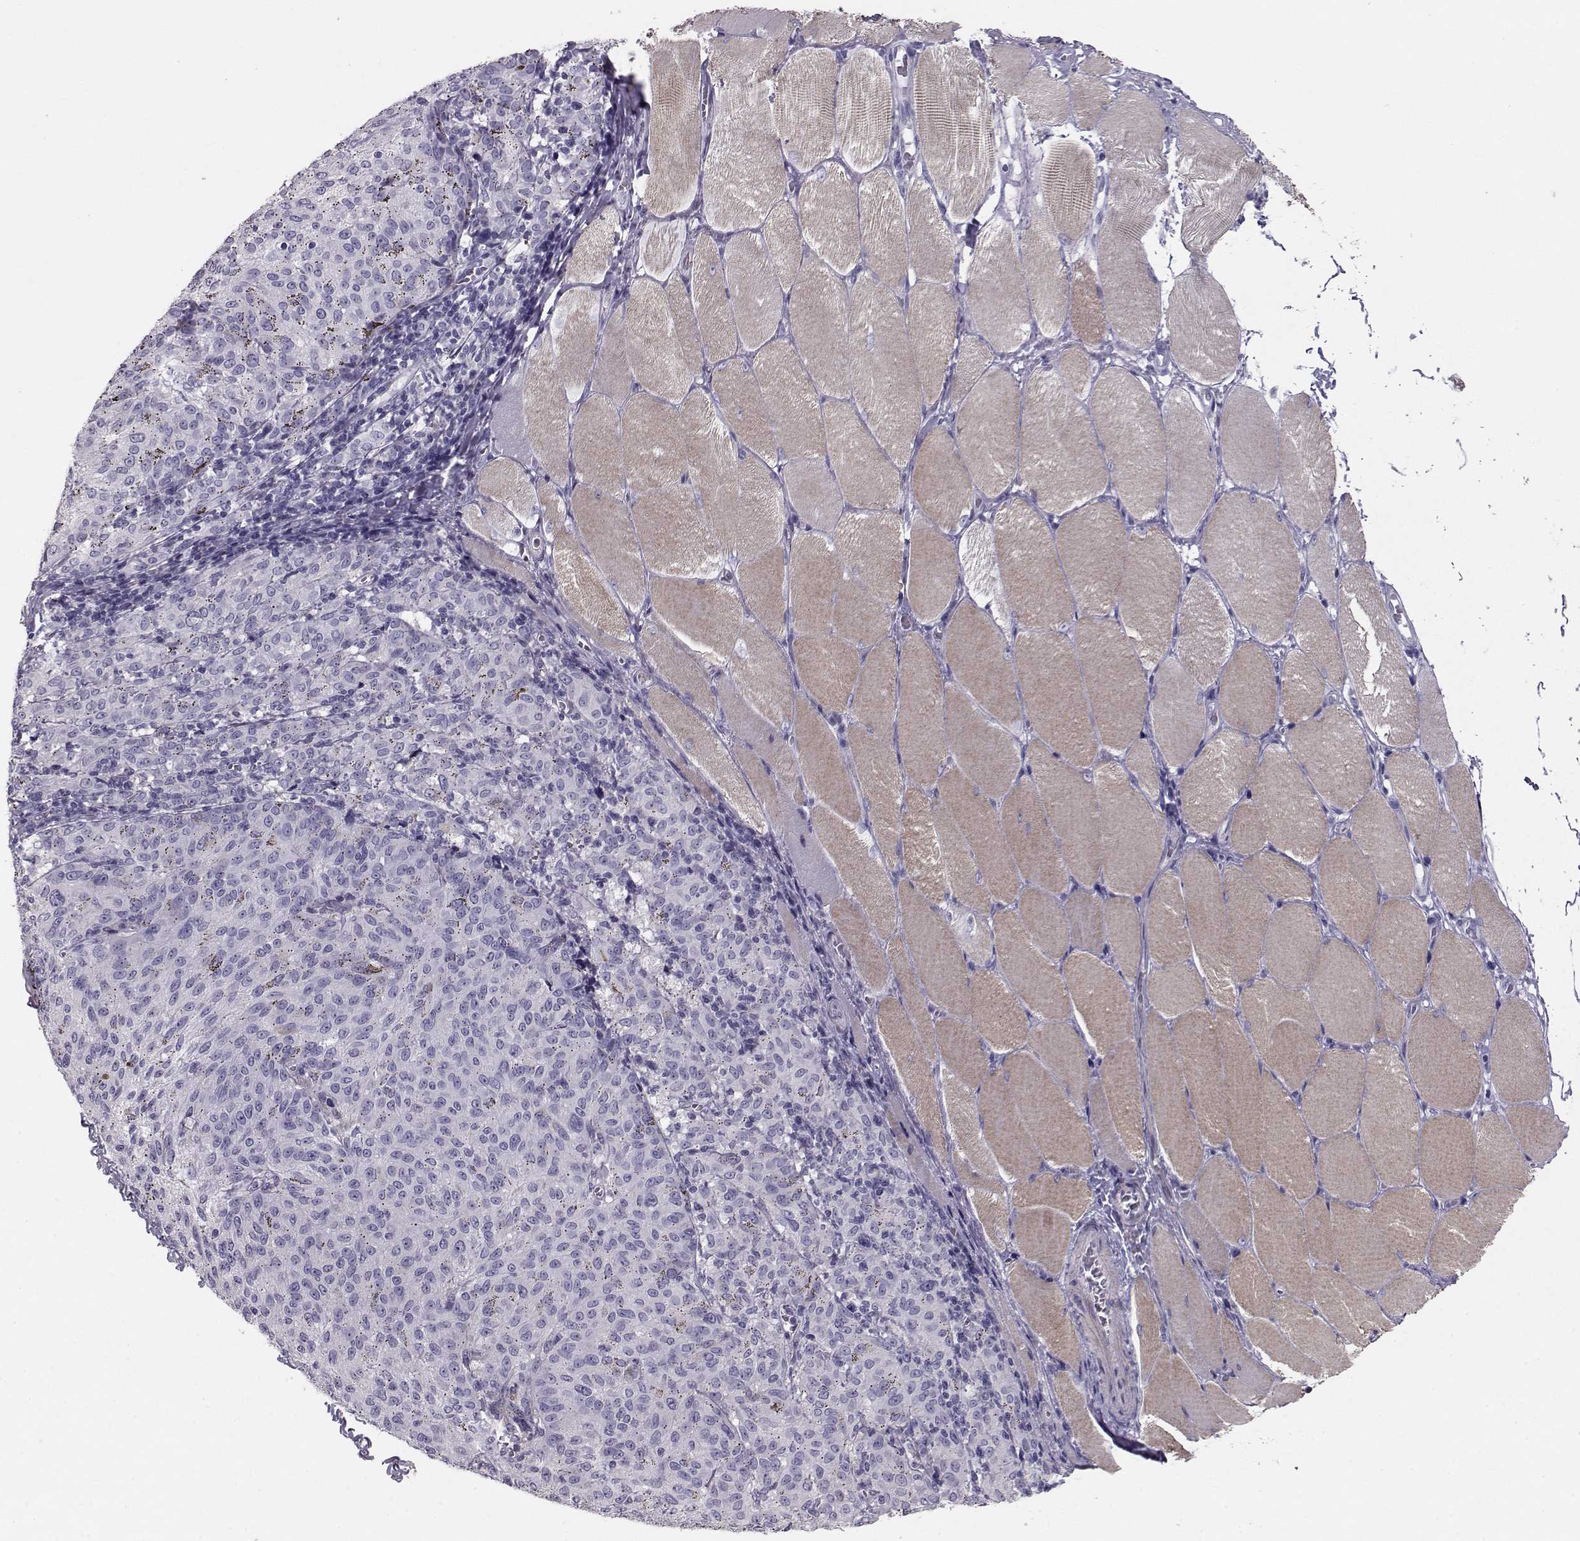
{"staining": {"intensity": "negative", "quantity": "none", "location": "none"}, "tissue": "melanoma", "cell_type": "Tumor cells", "image_type": "cancer", "snomed": [{"axis": "morphology", "description": "Malignant melanoma, NOS"}, {"axis": "topography", "description": "Skin"}], "caption": "Protein analysis of malignant melanoma exhibits no significant staining in tumor cells.", "gene": "RD3", "patient": {"sex": "female", "age": 72}}